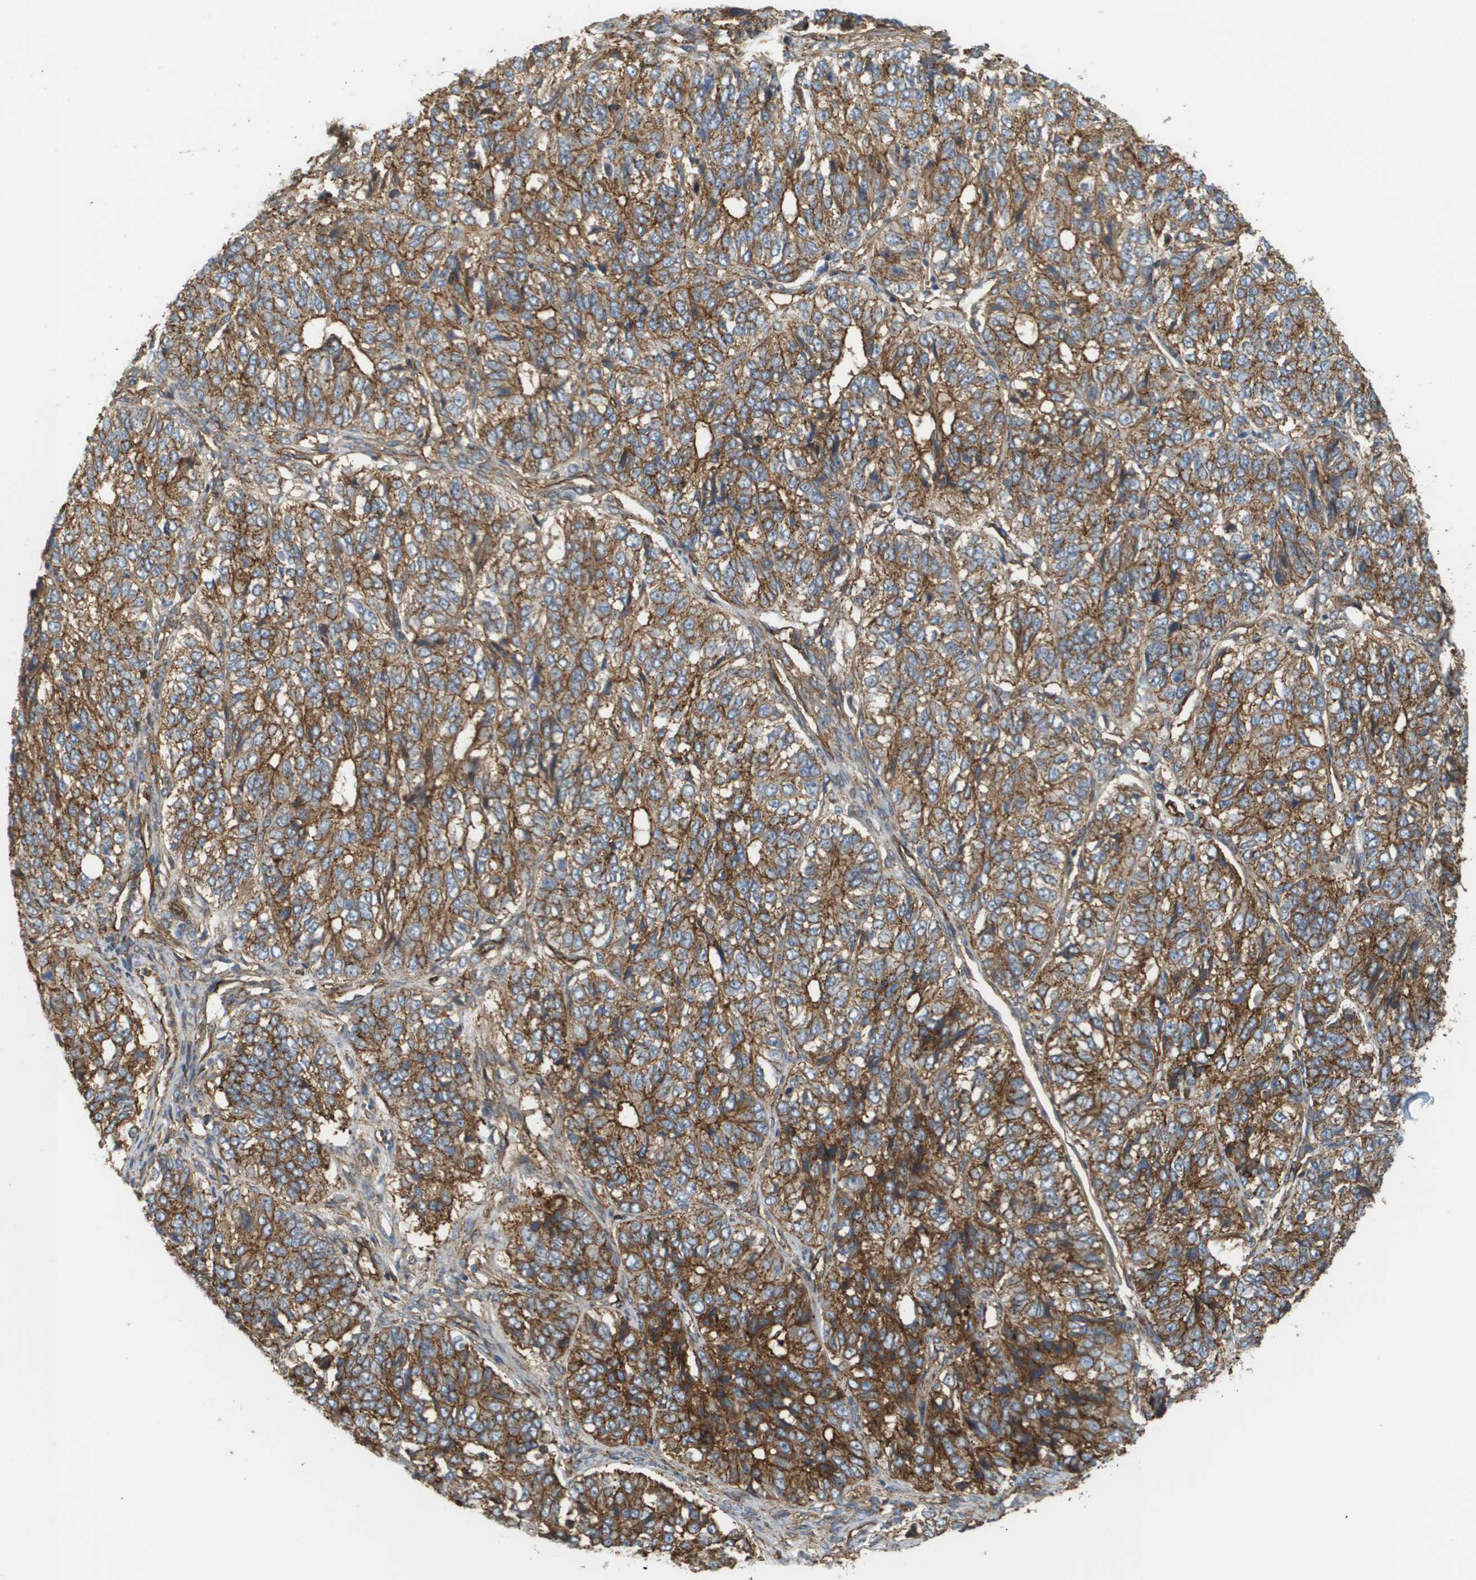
{"staining": {"intensity": "moderate", "quantity": ">75%", "location": "cytoplasmic/membranous"}, "tissue": "ovarian cancer", "cell_type": "Tumor cells", "image_type": "cancer", "snomed": [{"axis": "morphology", "description": "Carcinoma, endometroid"}, {"axis": "topography", "description": "Ovary"}], "caption": "Moderate cytoplasmic/membranous protein positivity is present in approximately >75% of tumor cells in endometroid carcinoma (ovarian).", "gene": "SGMS2", "patient": {"sex": "female", "age": 51}}